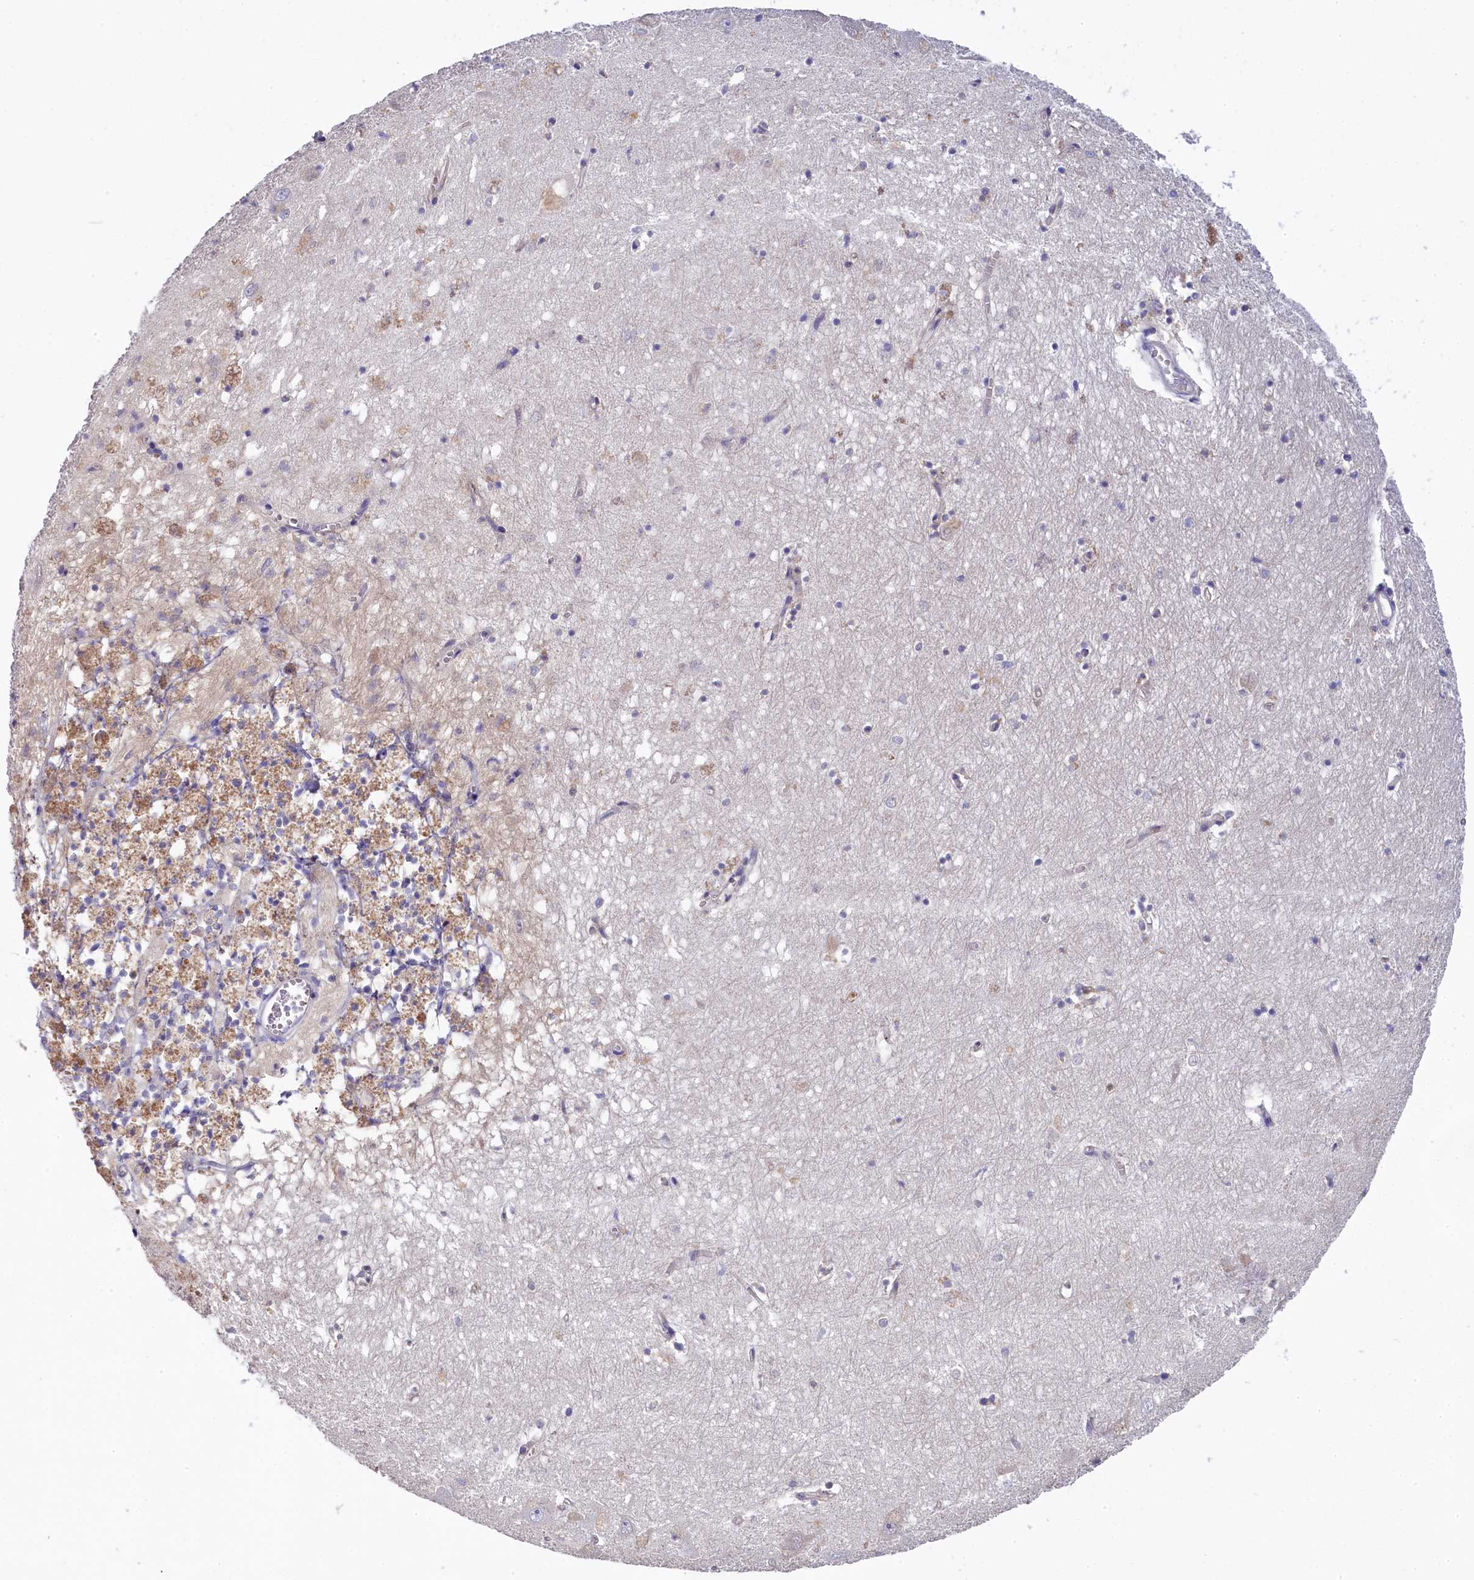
{"staining": {"intensity": "negative", "quantity": "none", "location": "none"}, "tissue": "hippocampus", "cell_type": "Glial cells", "image_type": "normal", "snomed": [{"axis": "morphology", "description": "Normal tissue, NOS"}, {"axis": "topography", "description": "Hippocampus"}], "caption": "The immunohistochemistry micrograph has no significant positivity in glial cells of hippocampus.", "gene": "C11orf54", "patient": {"sex": "female", "age": 64}}